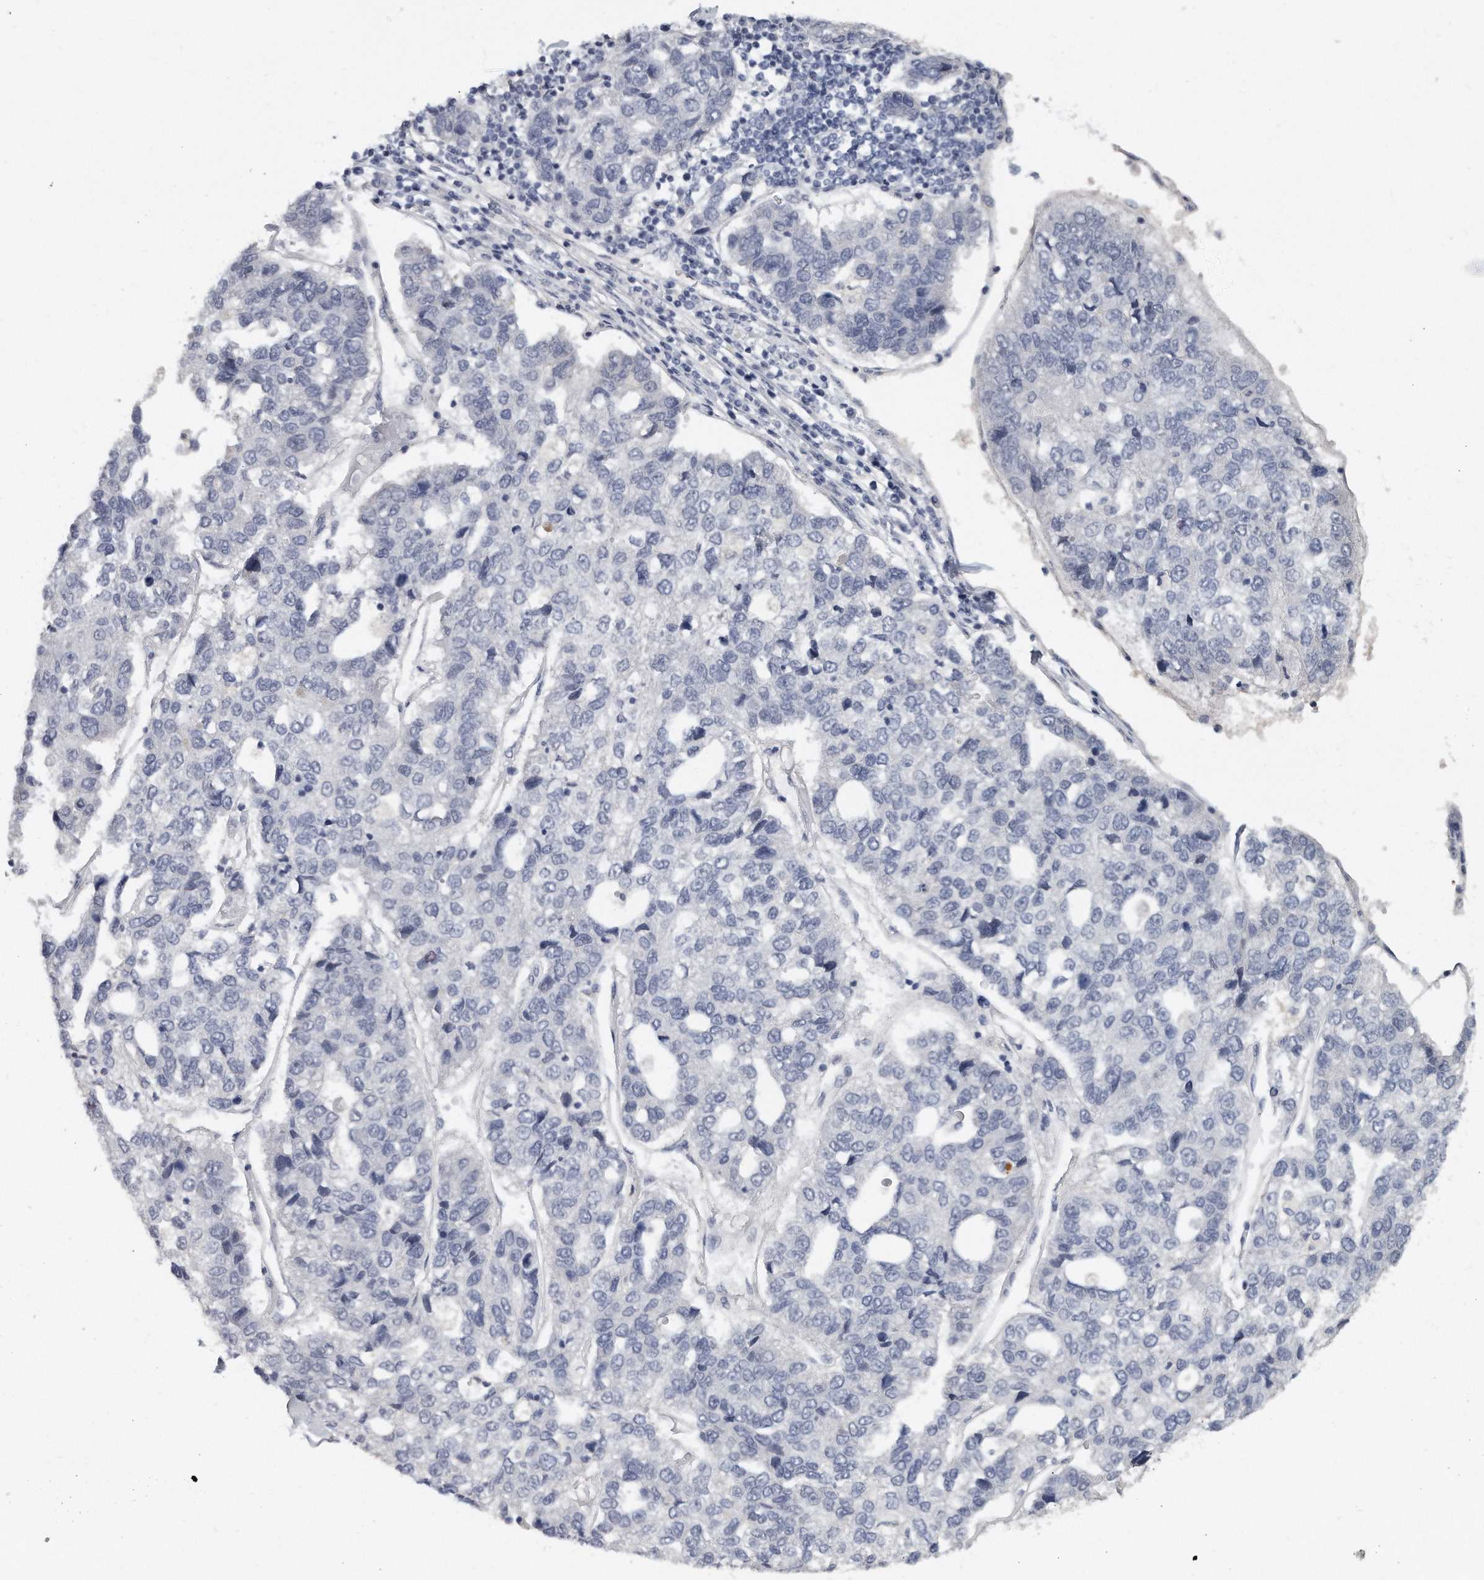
{"staining": {"intensity": "negative", "quantity": "none", "location": "none"}, "tissue": "pancreatic cancer", "cell_type": "Tumor cells", "image_type": "cancer", "snomed": [{"axis": "morphology", "description": "Adenocarcinoma, NOS"}, {"axis": "topography", "description": "Pancreas"}], "caption": "This is a micrograph of immunohistochemistry (IHC) staining of adenocarcinoma (pancreatic), which shows no expression in tumor cells.", "gene": "KLHL7", "patient": {"sex": "female", "age": 61}}